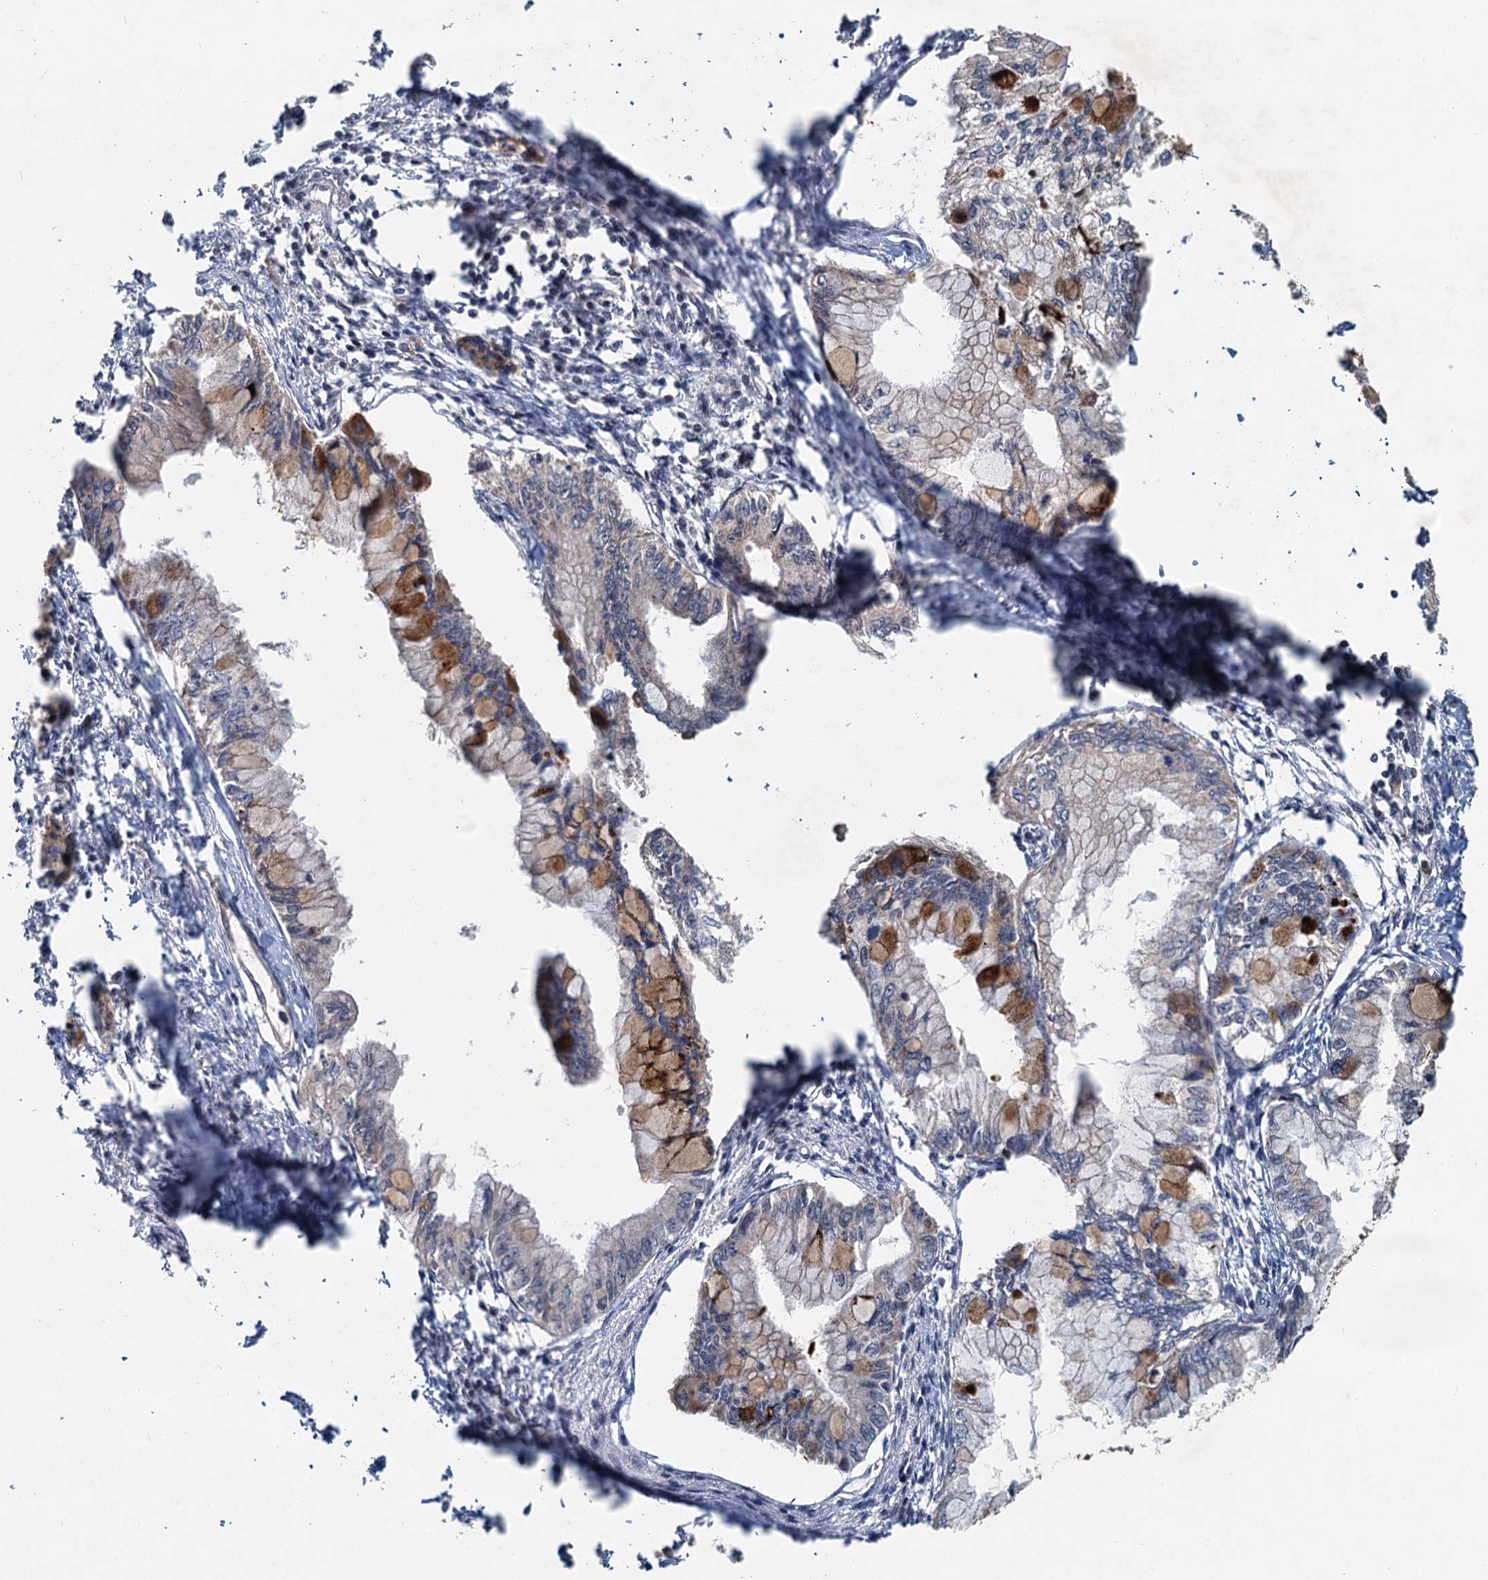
{"staining": {"intensity": "moderate", "quantity": "25%-75%", "location": "cytoplasmic/membranous"}, "tissue": "pancreatic cancer", "cell_type": "Tumor cells", "image_type": "cancer", "snomed": [{"axis": "morphology", "description": "Adenocarcinoma, NOS"}, {"axis": "topography", "description": "Pancreas"}], "caption": "The photomicrograph reveals immunohistochemical staining of pancreatic cancer. There is moderate cytoplasmic/membranous staining is seen in approximately 25%-75% of tumor cells.", "gene": "OTUB1", "patient": {"sex": "male", "age": 48}}